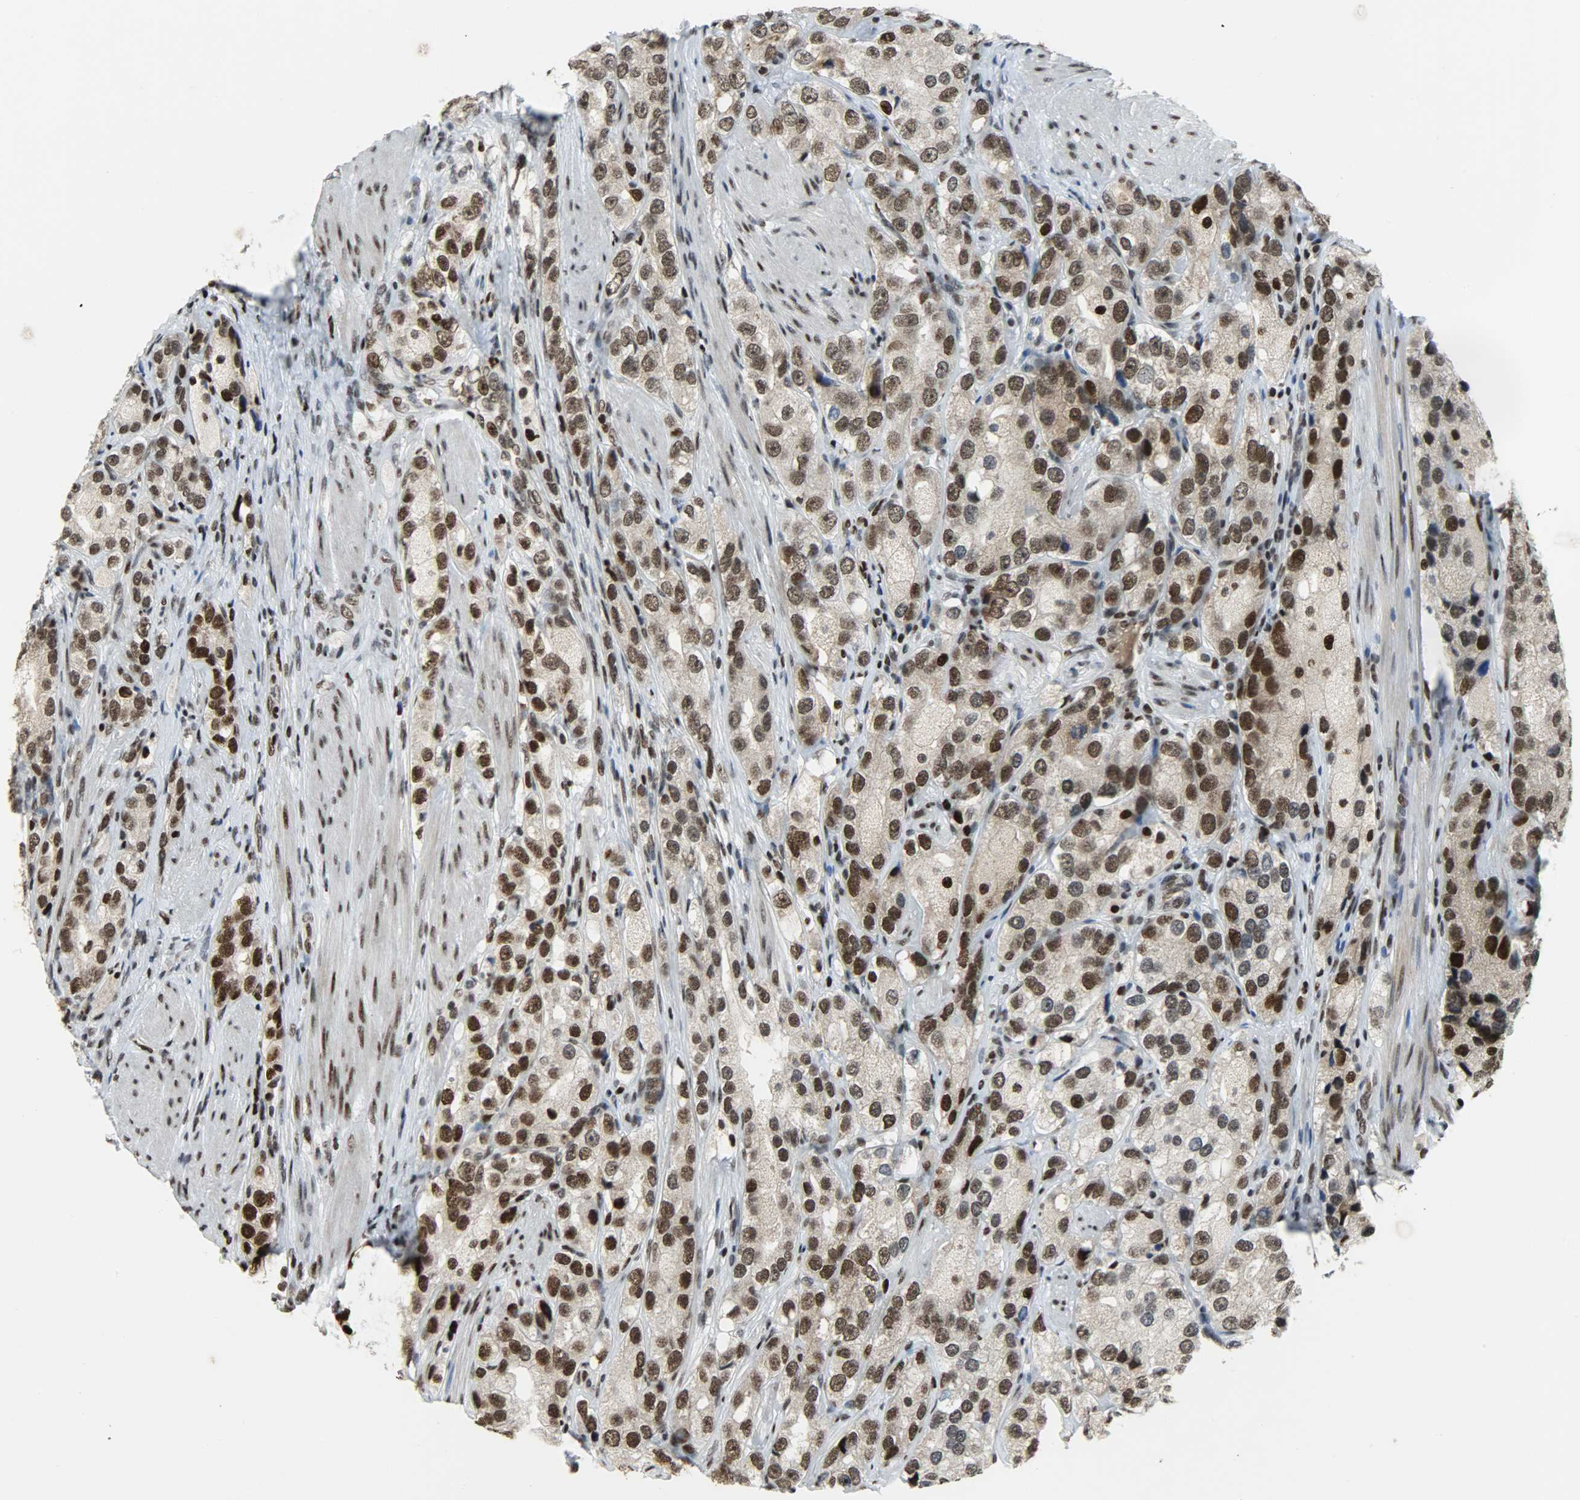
{"staining": {"intensity": "strong", "quantity": ">75%", "location": "cytoplasmic/membranous,nuclear"}, "tissue": "prostate cancer", "cell_type": "Tumor cells", "image_type": "cancer", "snomed": [{"axis": "morphology", "description": "Adenocarcinoma, High grade"}, {"axis": "topography", "description": "Prostate"}], "caption": "This is a photomicrograph of immunohistochemistry staining of prostate cancer (high-grade adenocarcinoma), which shows strong positivity in the cytoplasmic/membranous and nuclear of tumor cells.", "gene": "SNAI1", "patient": {"sex": "male", "age": 63}}